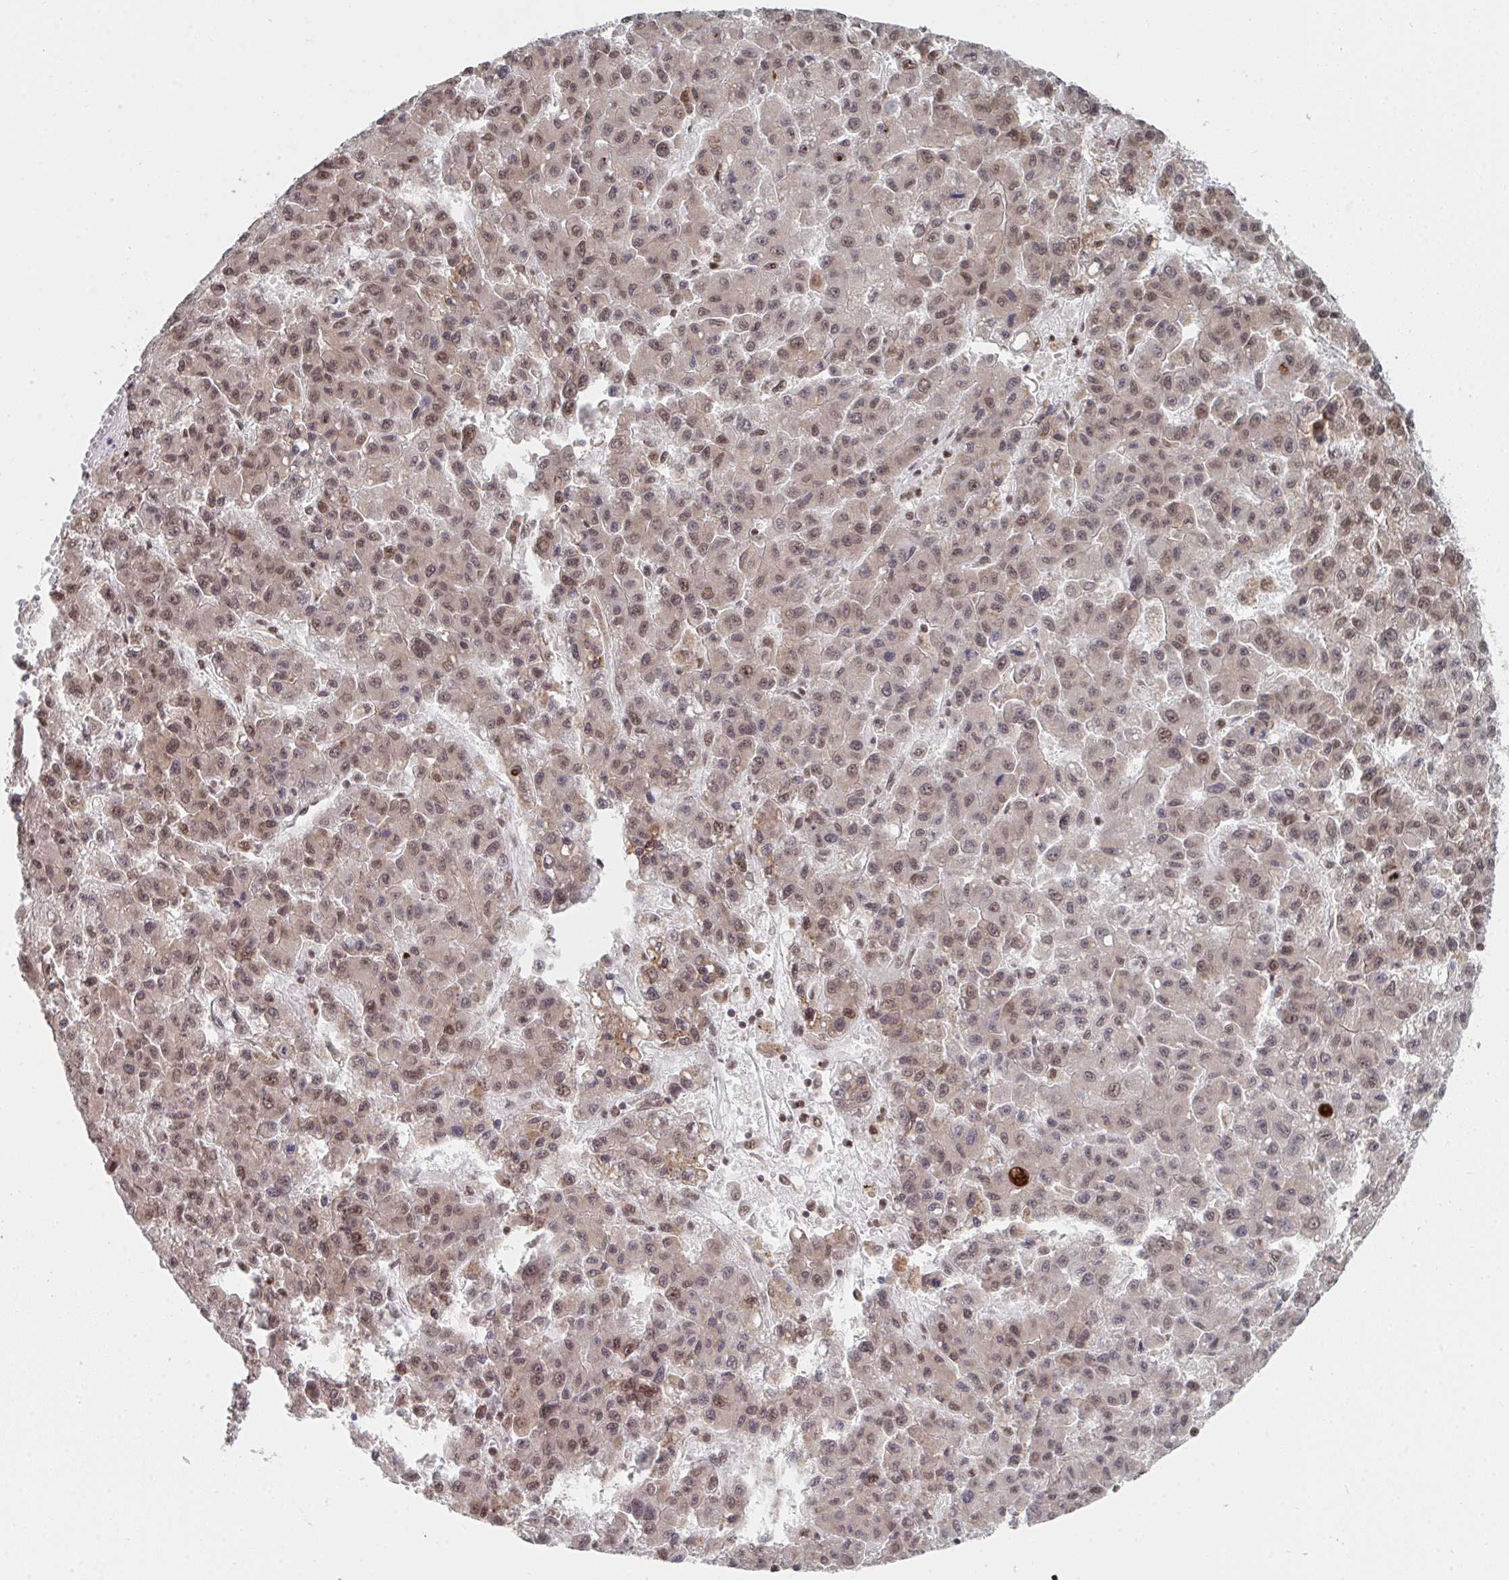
{"staining": {"intensity": "moderate", "quantity": ">75%", "location": "nuclear"}, "tissue": "liver cancer", "cell_type": "Tumor cells", "image_type": "cancer", "snomed": [{"axis": "morphology", "description": "Carcinoma, Hepatocellular, NOS"}, {"axis": "topography", "description": "Liver"}], "caption": "IHC of liver cancer exhibits medium levels of moderate nuclear positivity in approximately >75% of tumor cells. Nuclei are stained in blue.", "gene": "MBNL1", "patient": {"sex": "male", "age": 70}}